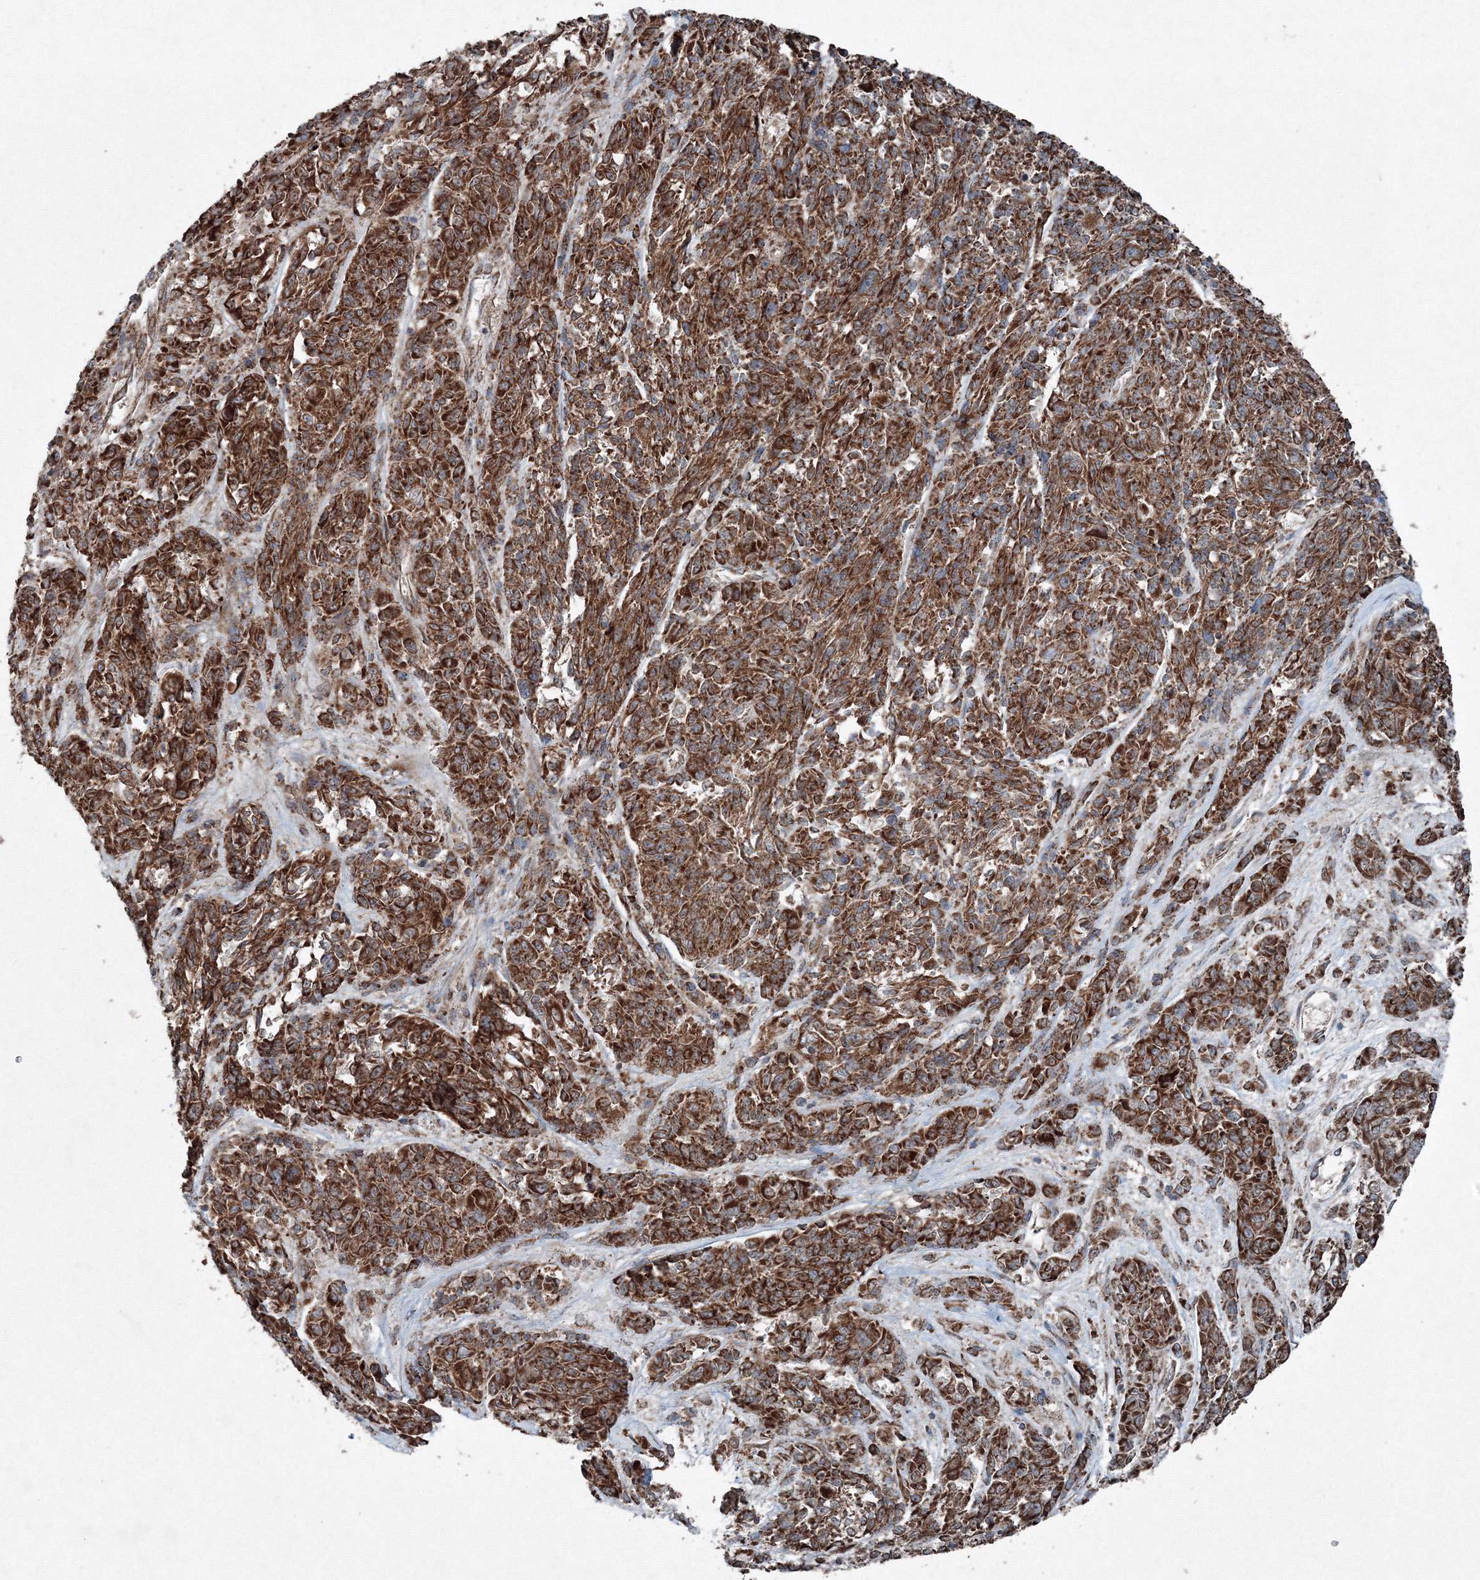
{"staining": {"intensity": "strong", "quantity": ">75%", "location": "cytoplasmic/membranous"}, "tissue": "melanoma", "cell_type": "Tumor cells", "image_type": "cancer", "snomed": [{"axis": "morphology", "description": "Malignant melanoma, NOS"}, {"axis": "topography", "description": "Skin"}], "caption": "Malignant melanoma tissue shows strong cytoplasmic/membranous staining in approximately >75% of tumor cells", "gene": "COPS7B", "patient": {"sex": "male", "age": 53}}